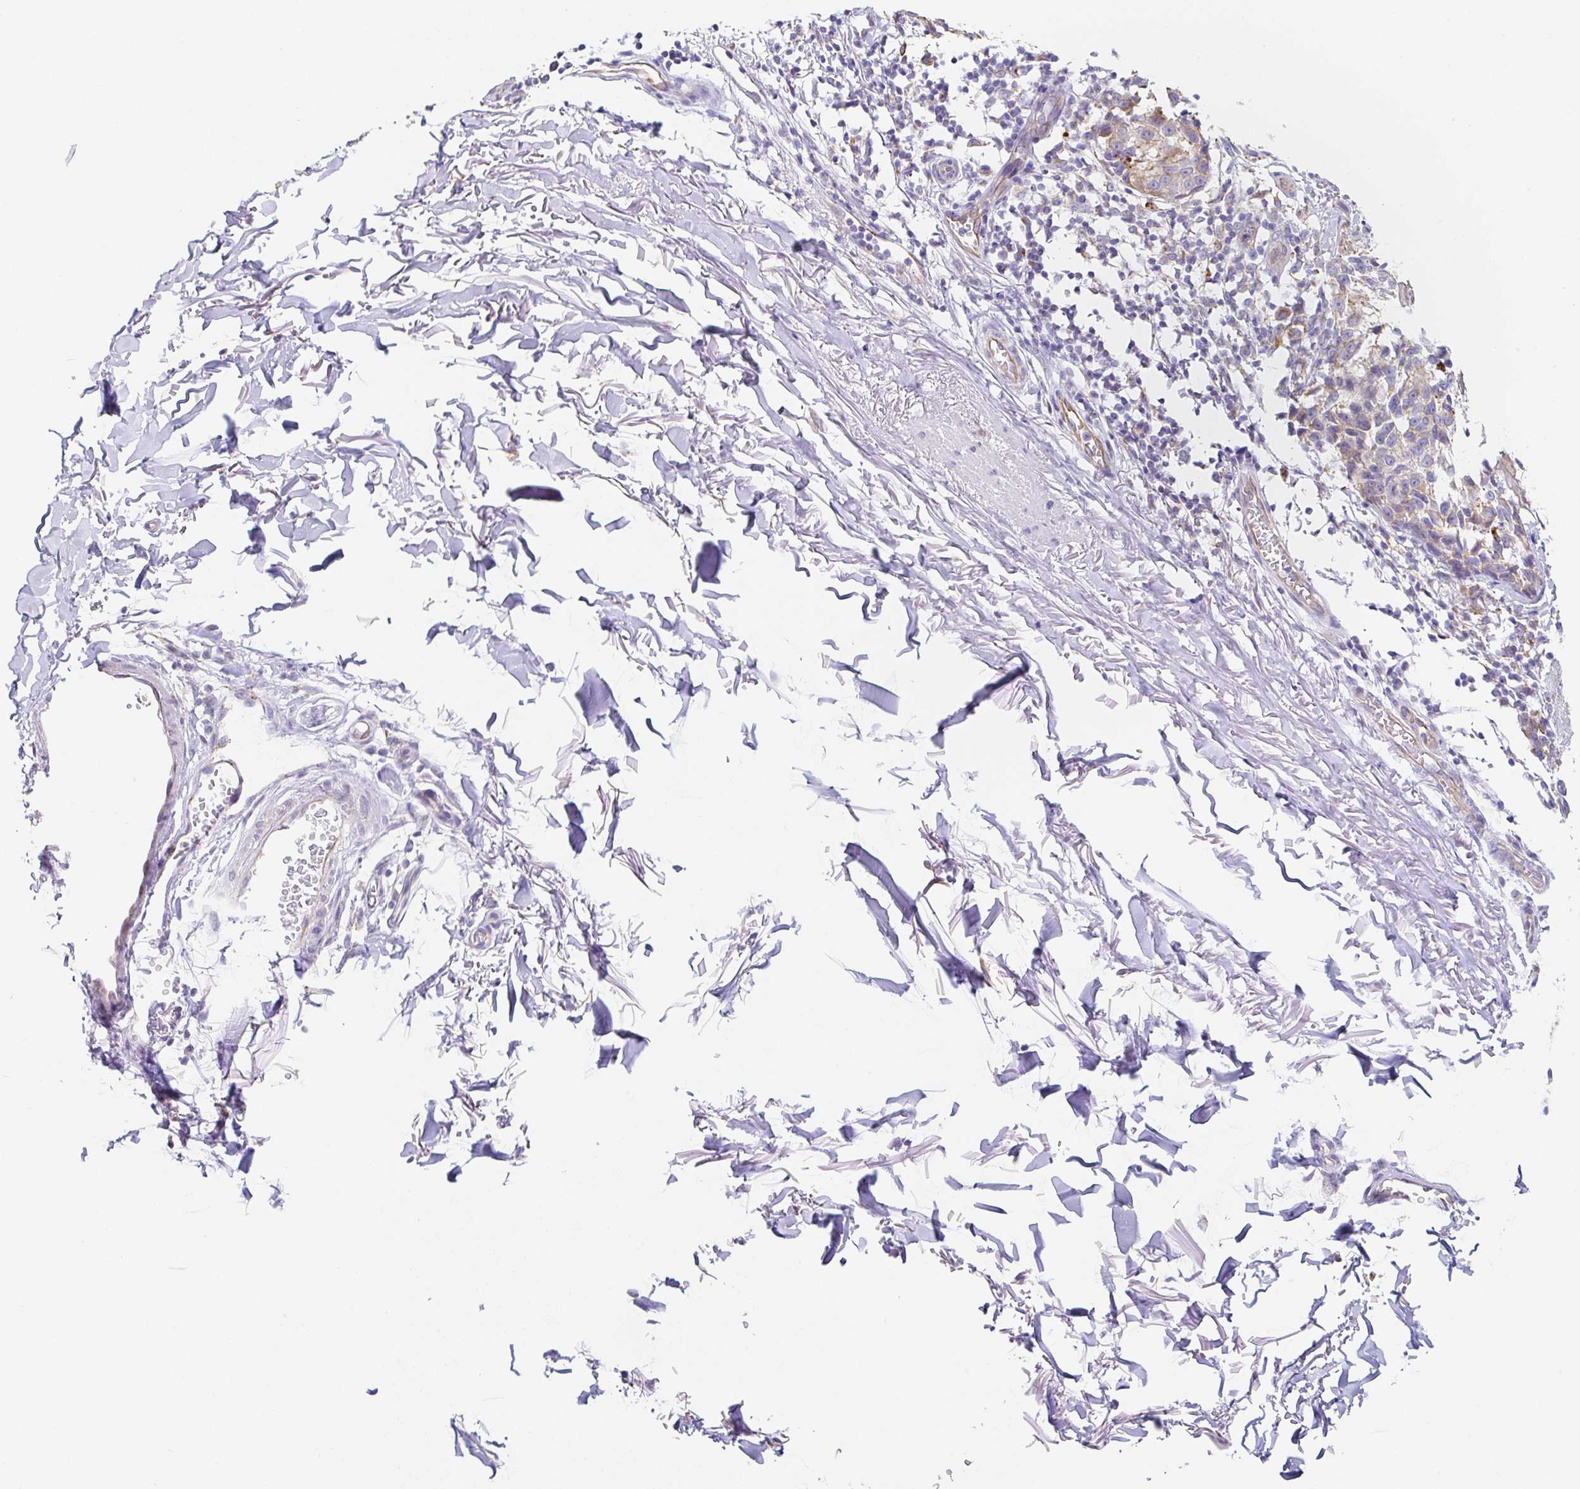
{"staining": {"intensity": "moderate", "quantity": "25%-75%", "location": "cytoplasmic/membranous"}, "tissue": "melanoma", "cell_type": "Tumor cells", "image_type": "cancer", "snomed": [{"axis": "morphology", "description": "Malignant melanoma, NOS"}, {"axis": "topography", "description": "Skin"}], "caption": "Immunohistochemical staining of human melanoma exhibits medium levels of moderate cytoplasmic/membranous expression in approximately 25%-75% of tumor cells.", "gene": "DKK4", "patient": {"sex": "male", "age": 73}}